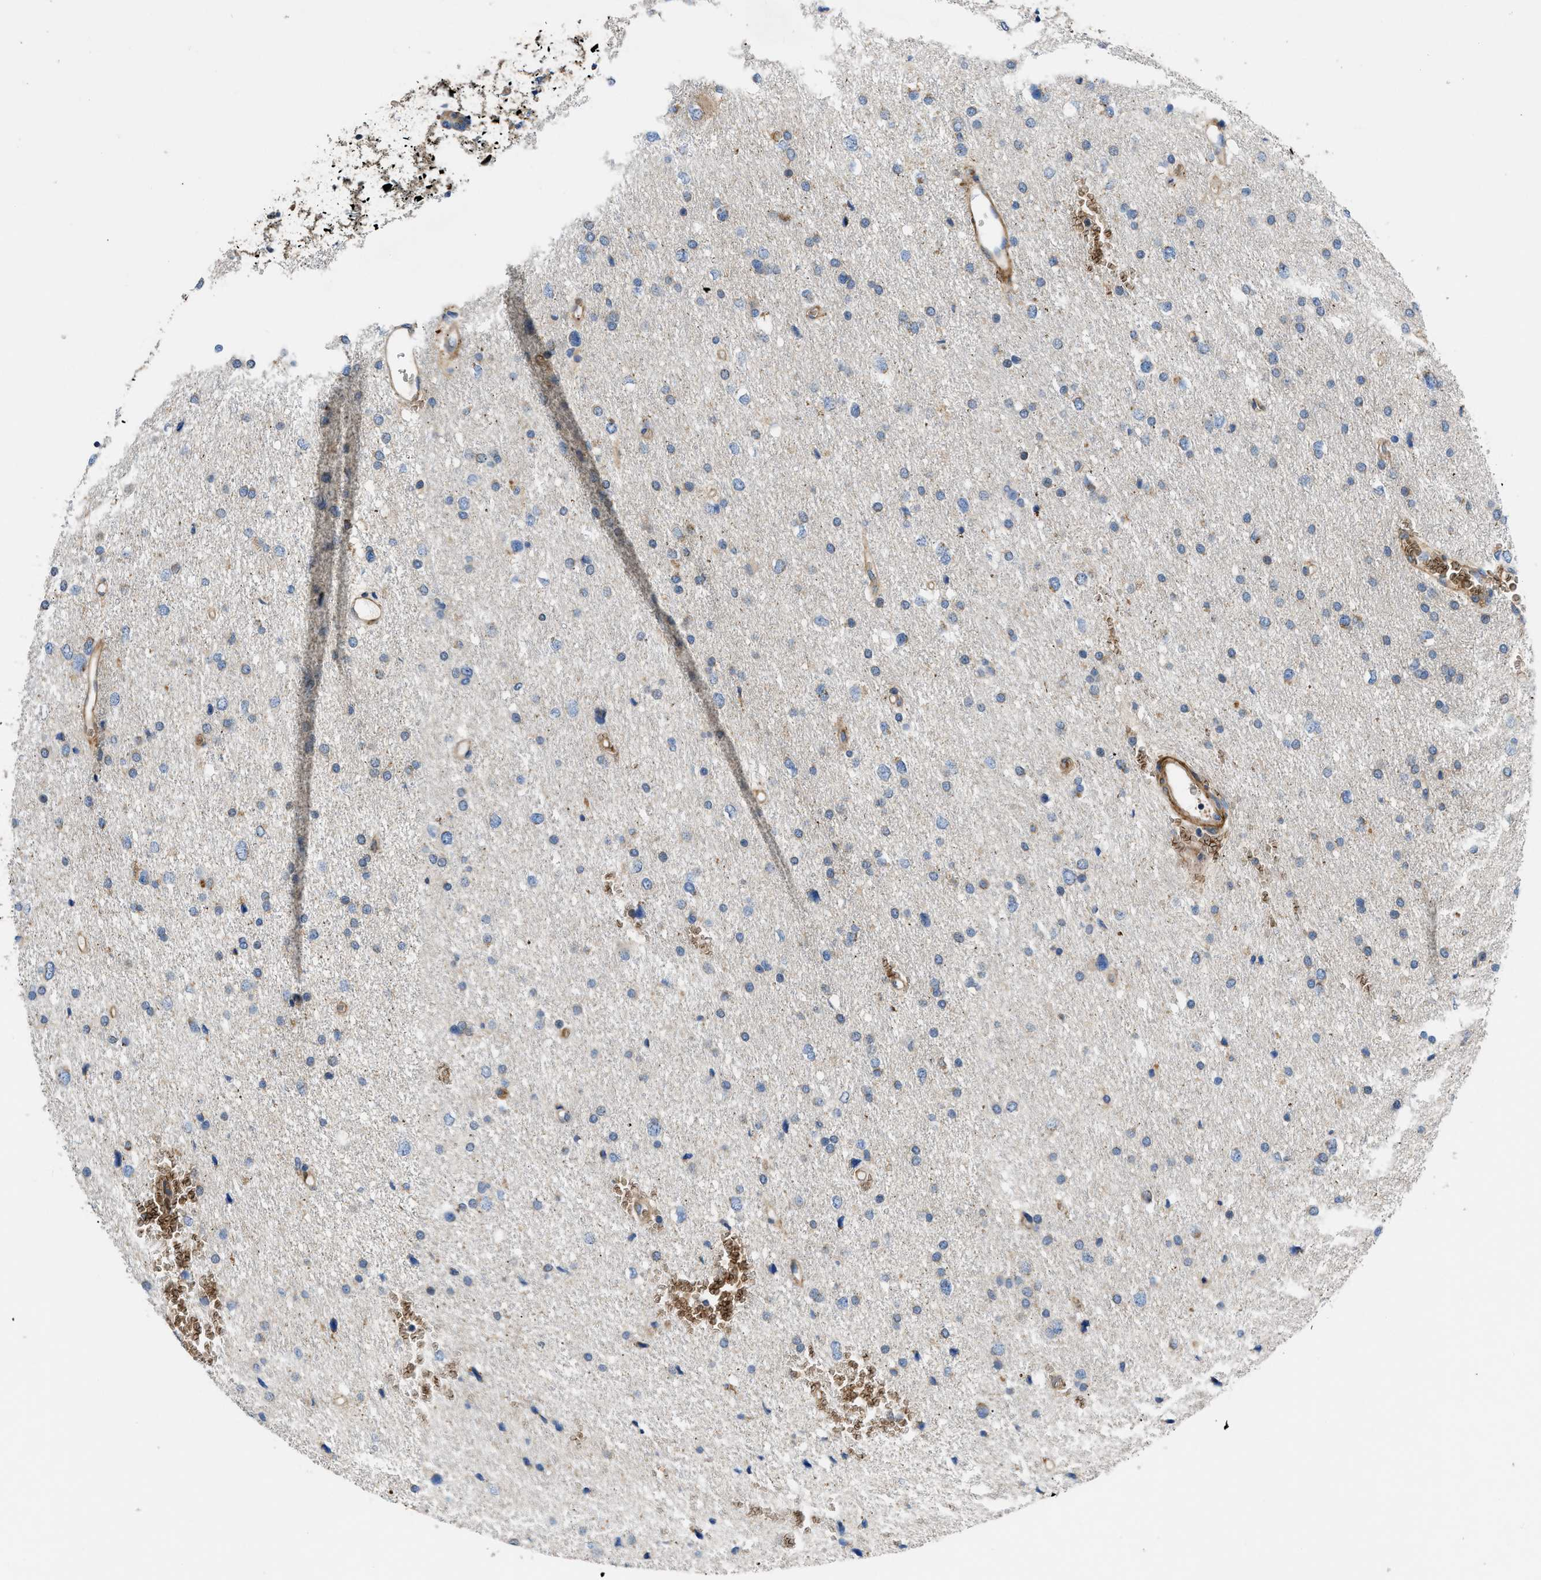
{"staining": {"intensity": "negative", "quantity": "none", "location": "none"}, "tissue": "glioma", "cell_type": "Tumor cells", "image_type": "cancer", "snomed": [{"axis": "morphology", "description": "Glioma, malignant, Low grade"}, {"axis": "topography", "description": "Brain"}], "caption": "High power microscopy image of an IHC image of glioma, revealing no significant expression in tumor cells.", "gene": "DHODH", "patient": {"sex": "female", "age": 37}}